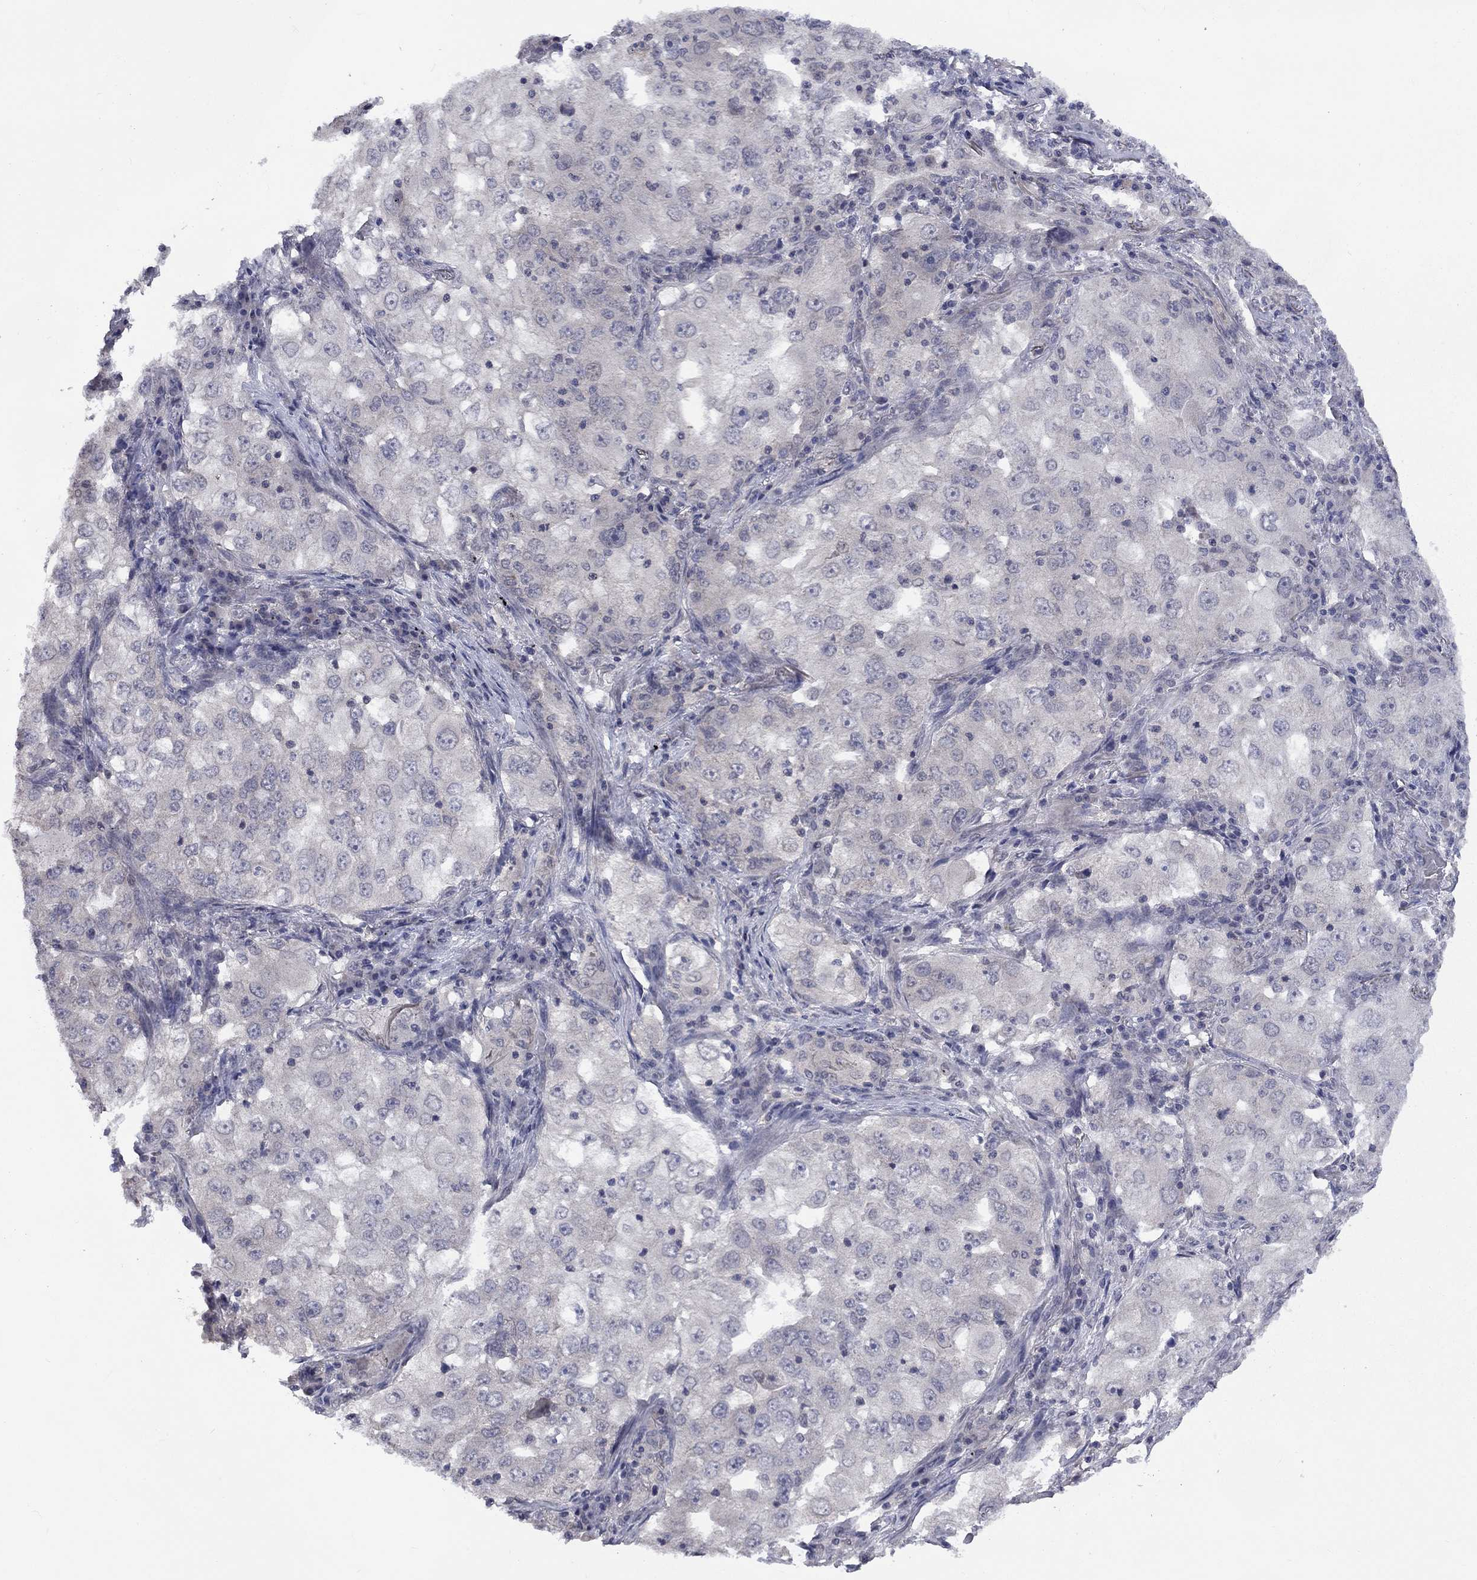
{"staining": {"intensity": "negative", "quantity": "none", "location": "none"}, "tissue": "lung cancer", "cell_type": "Tumor cells", "image_type": "cancer", "snomed": [{"axis": "morphology", "description": "Adenocarcinoma, NOS"}, {"axis": "topography", "description": "Lung"}], "caption": "This histopathology image is of lung cancer (adenocarcinoma) stained with immunohistochemistry (IHC) to label a protein in brown with the nuclei are counter-stained blue. There is no staining in tumor cells. The staining was performed using DAB to visualize the protein expression in brown, while the nuclei were stained in blue with hematoxylin (Magnification: 20x).", "gene": "SPATA33", "patient": {"sex": "female", "age": 61}}